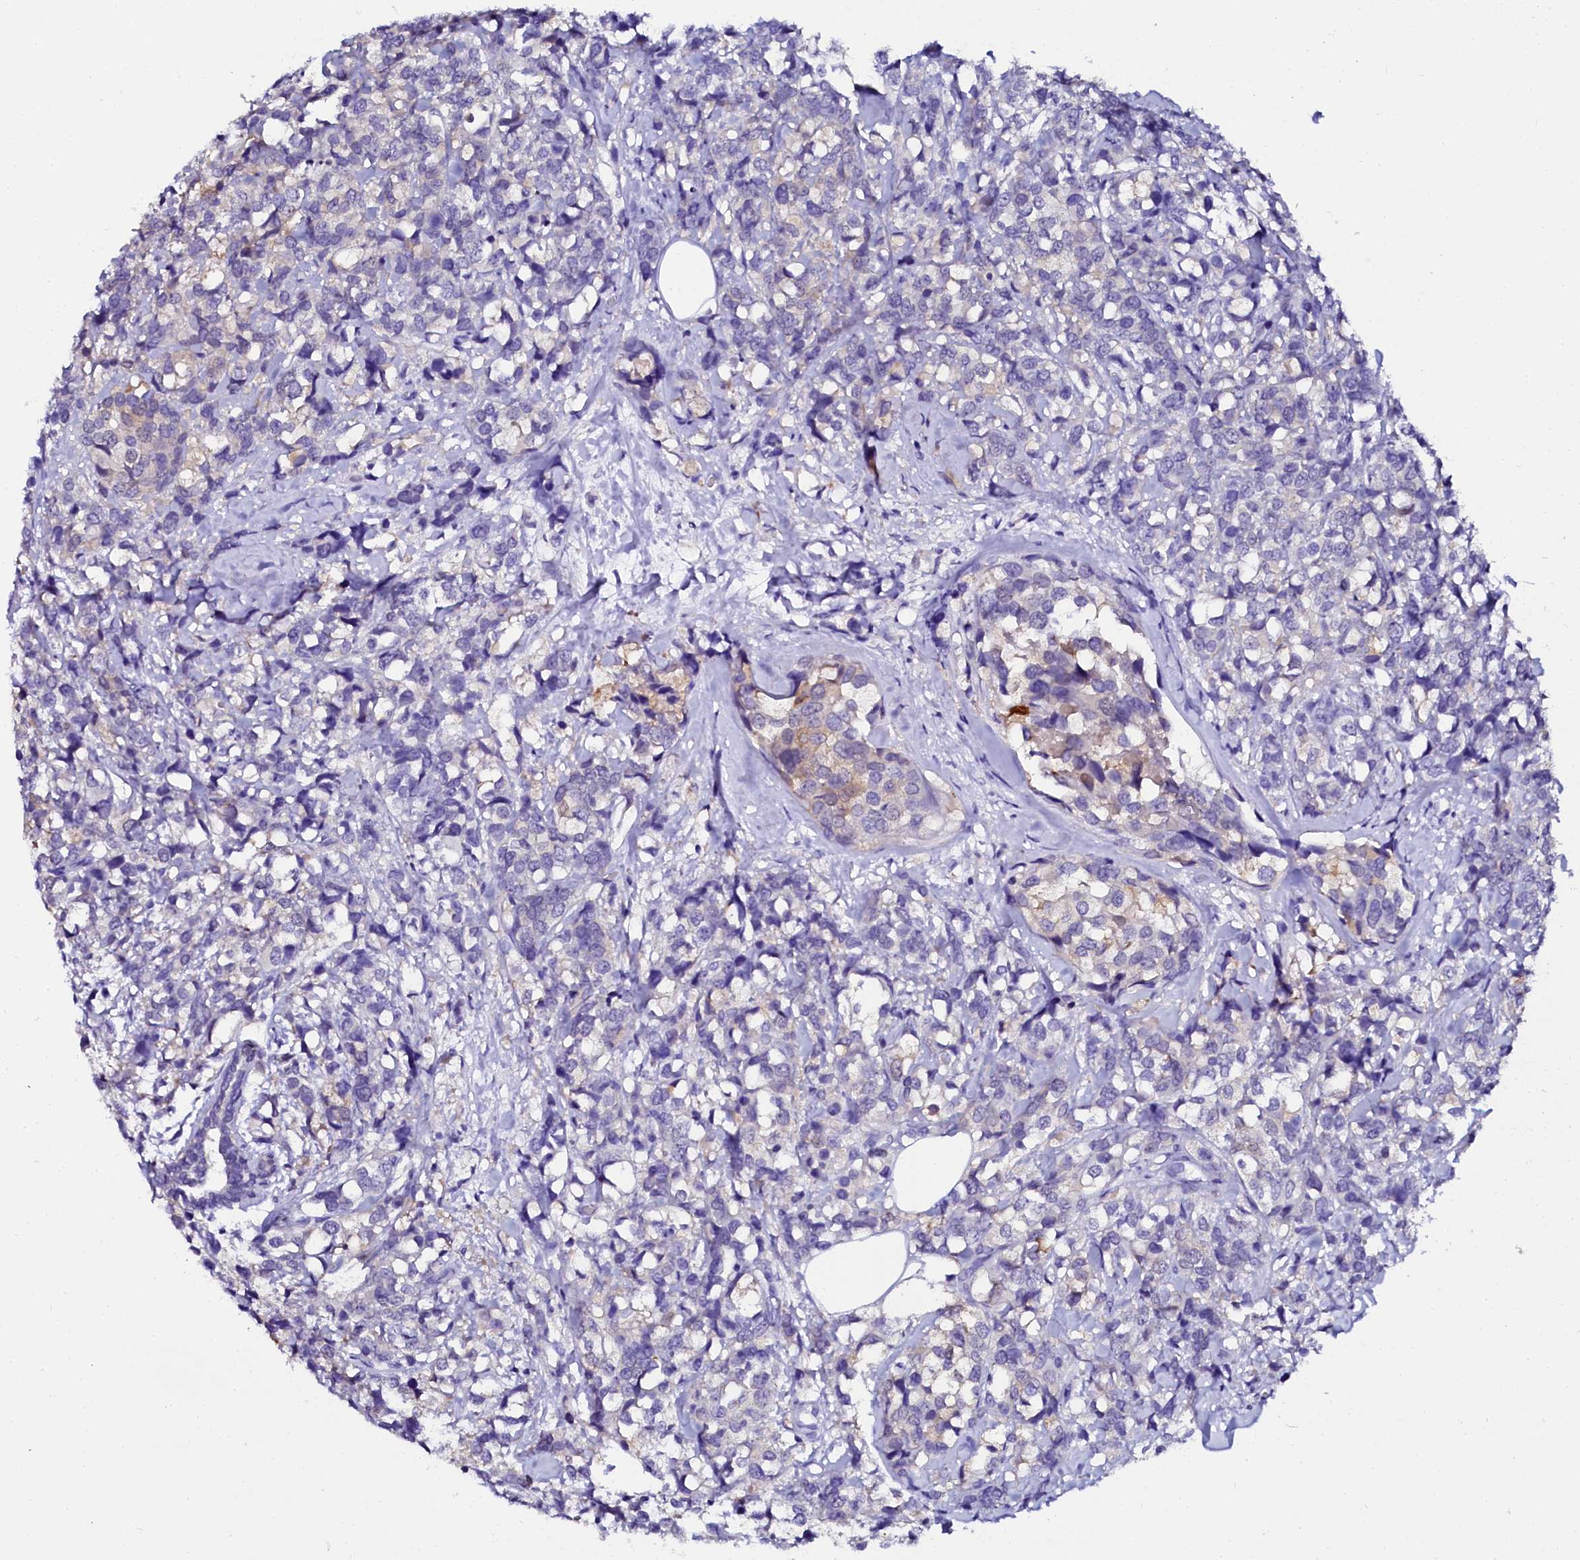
{"staining": {"intensity": "weak", "quantity": "<25%", "location": "cytoplasmic/membranous"}, "tissue": "breast cancer", "cell_type": "Tumor cells", "image_type": "cancer", "snomed": [{"axis": "morphology", "description": "Lobular carcinoma"}, {"axis": "topography", "description": "Breast"}], "caption": "This is a micrograph of immunohistochemistry staining of breast lobular carcinoma, which shows no staining in tumor cells.", "gene": "SORD", "patient": {"sex": "female", "age": 59}}